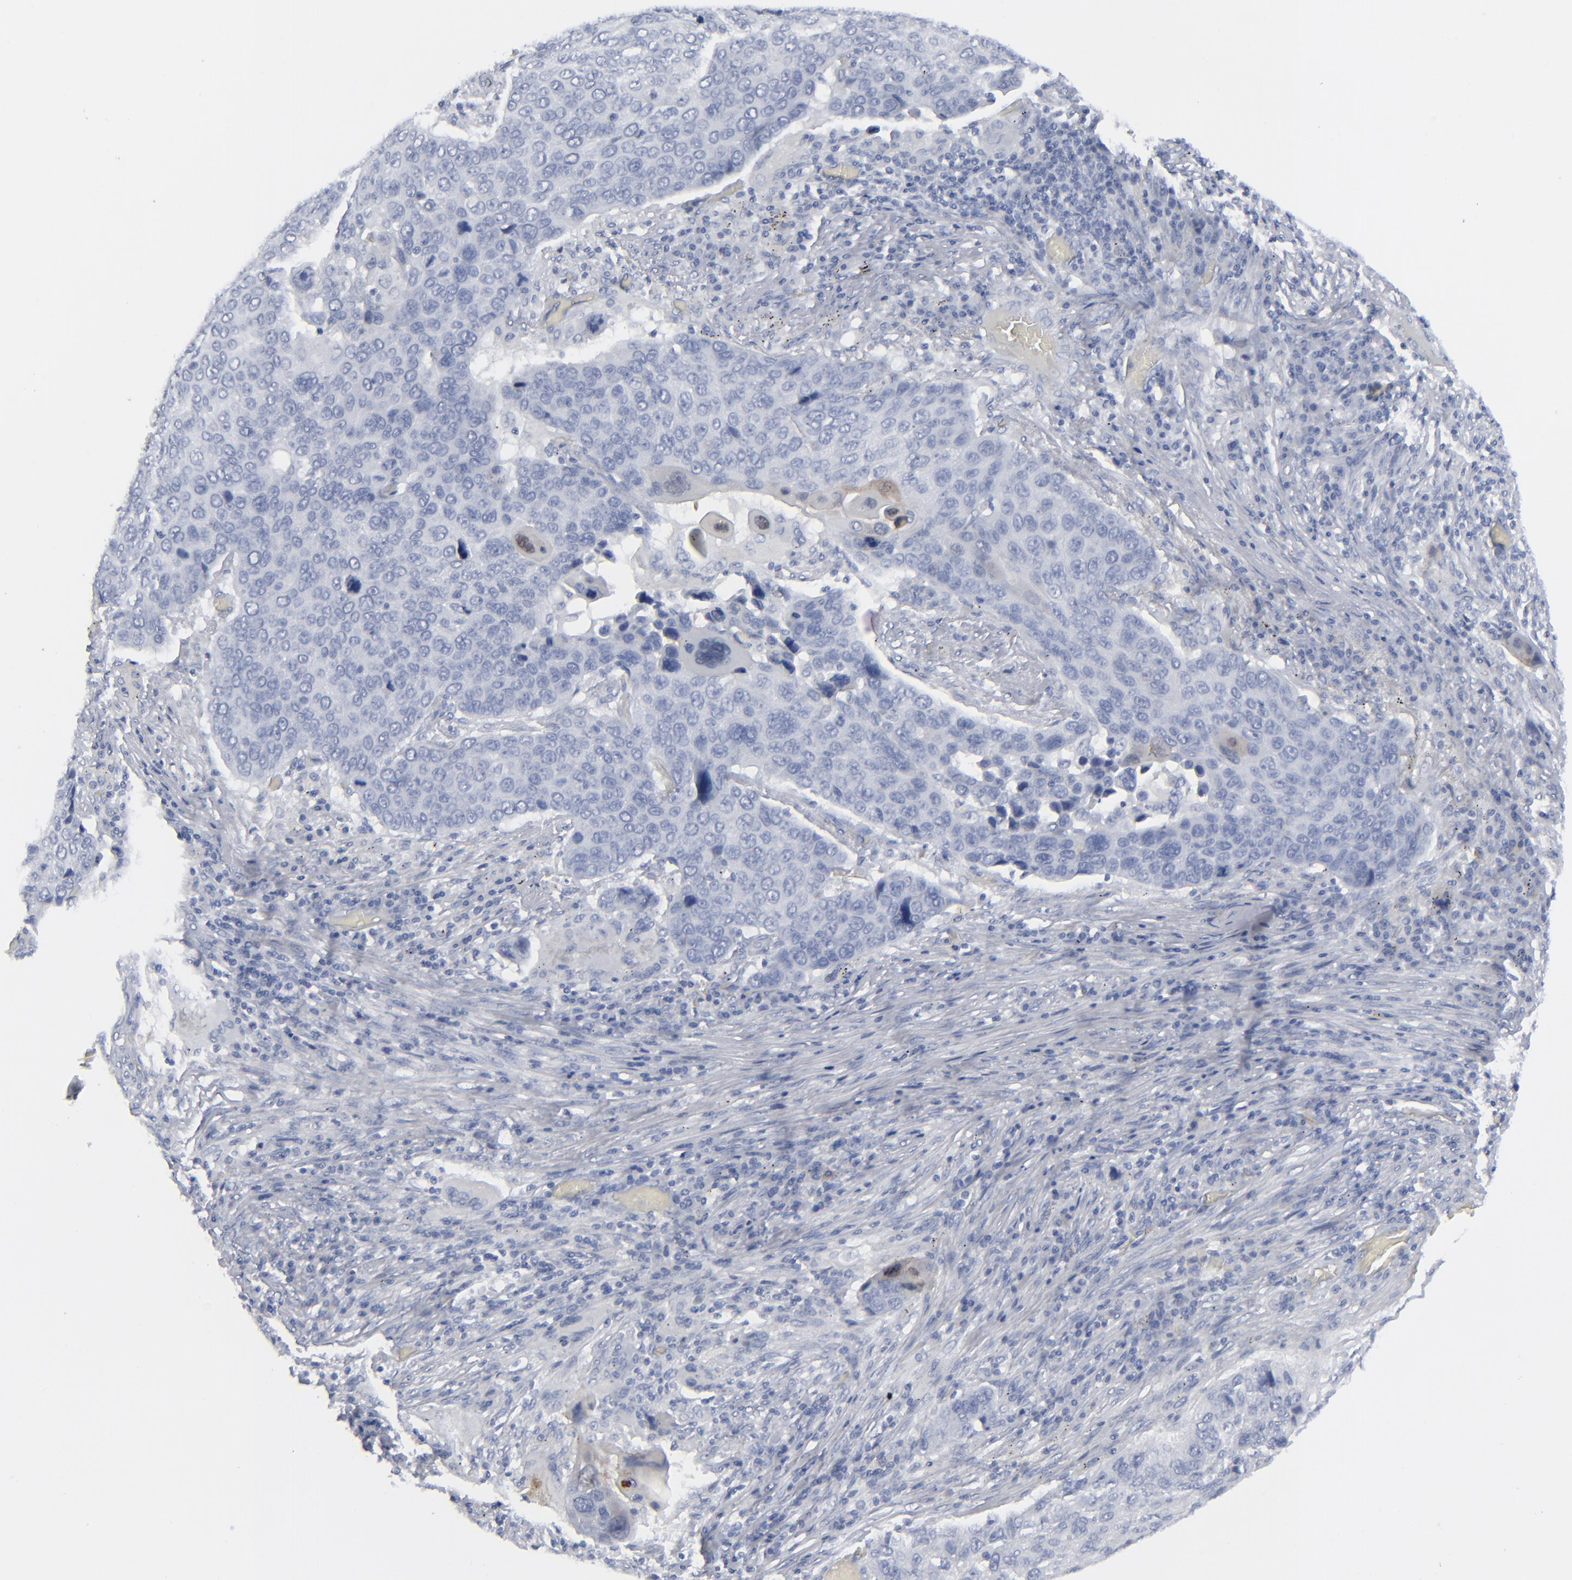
{"staining": {"intensity": "negative", "quantity": "none", "location": "none"}, "tissue": "lung cancer", "cell_type": "Tumor cells", "image_type": "cancer", "snomed": [{"axis": "morphology", "description": "Squamous cell carcinoma, NOS"}, {"axis": "topography", "description": "Lung"}], "caption": "This is an IHC photomicrograph of squamous cell carcinoma (lung). There is no positivity in tumor cells.", "gene": "MSLN", "patient": {"sex": "male", "age": 68}}